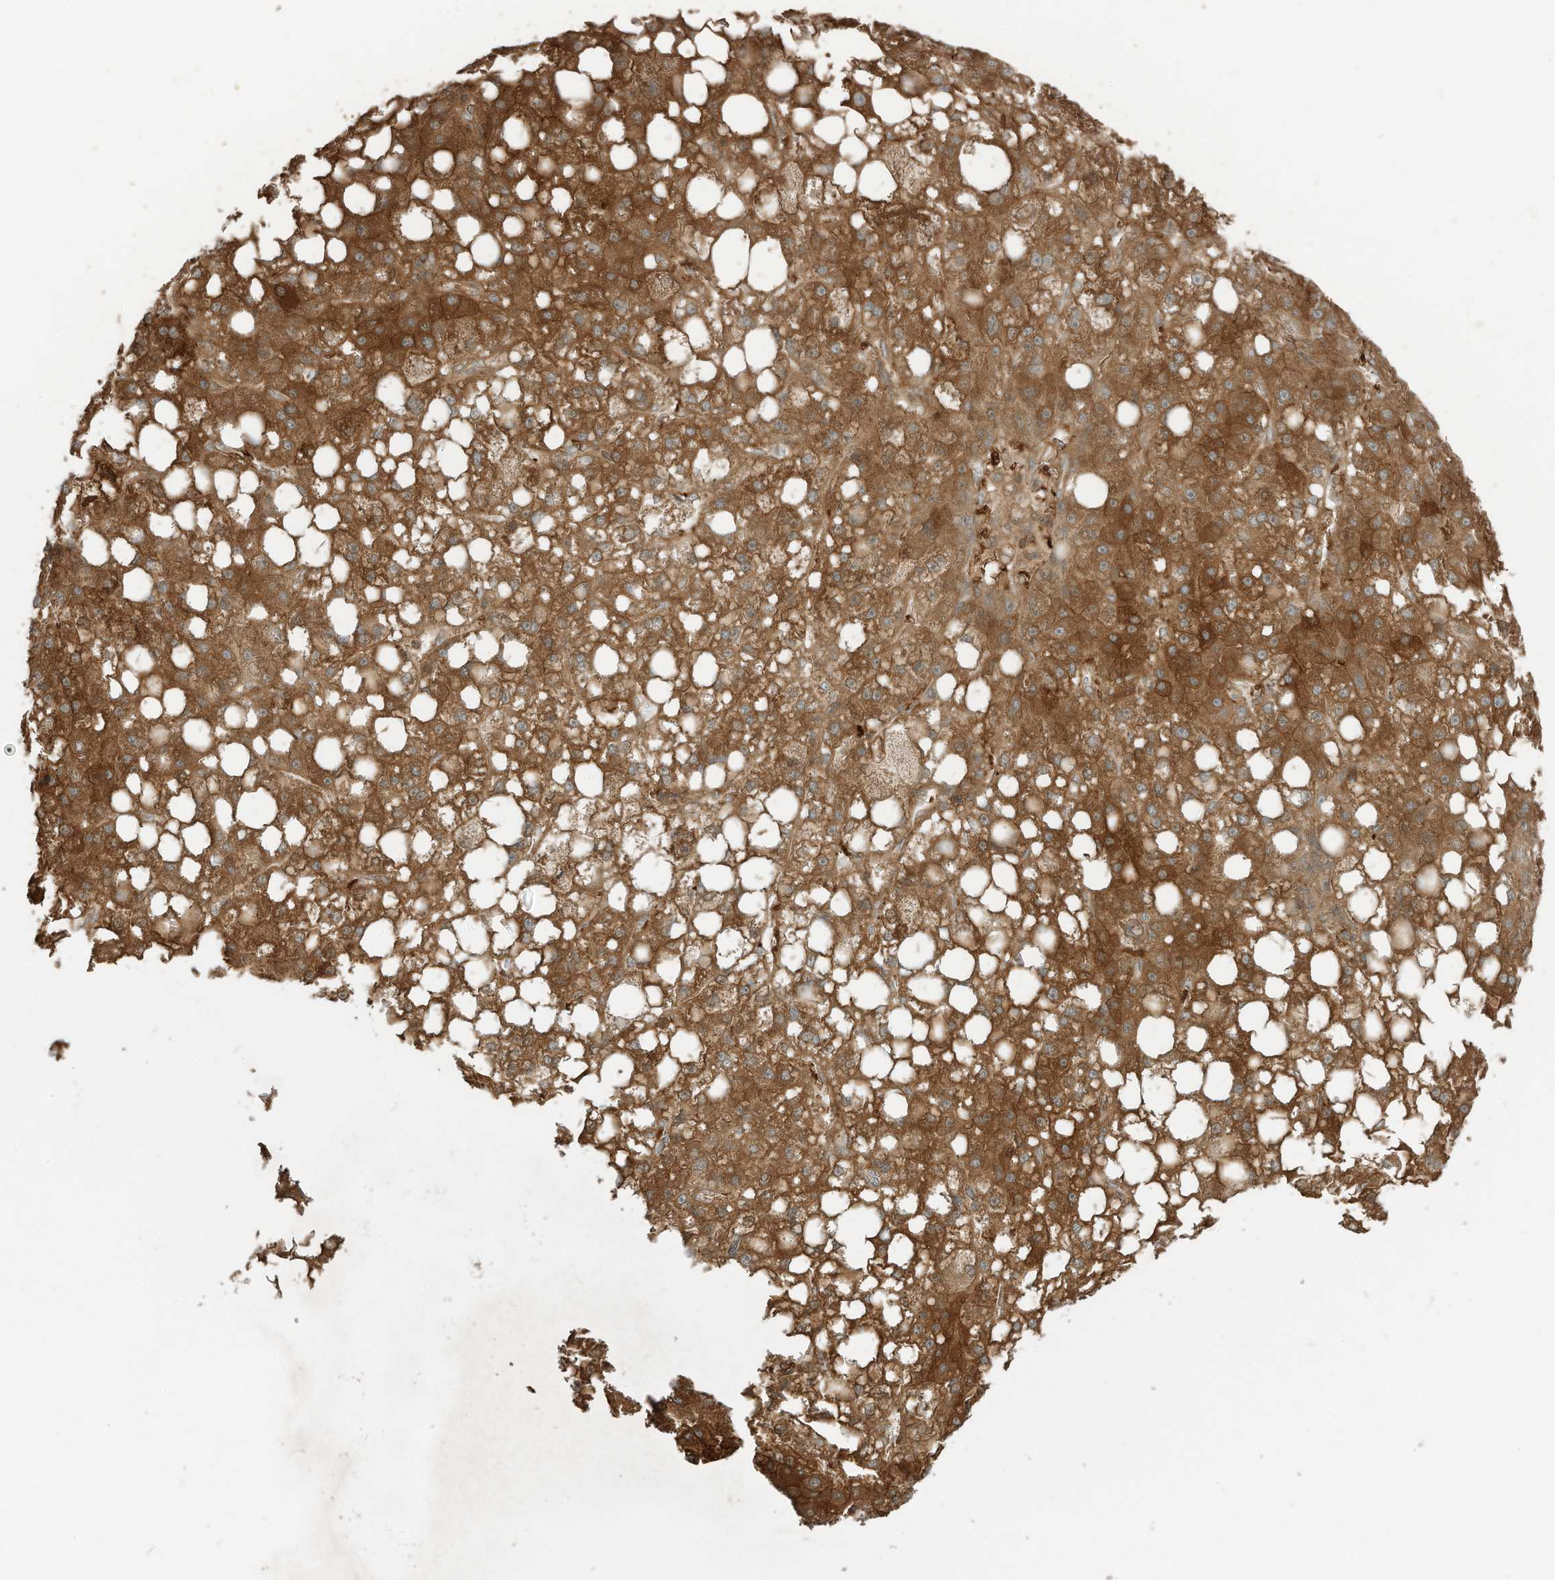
{"staining": {"intensity": "strong", "quantity": ">75%", "location": "cytoplasmic/membranous"}, "tissue": "liver cancer", "cell_type": "Tumor cells", "image_type": "cancer", "snomed": [{"axis": "morphology", "description": "Carcinoma, Hepatocellular, NOS"}, {"axis": "topography", "description": "Liver"}], "caption": "This is a micrograph of immunohistochemistry (IHC) staining of hepatocellular carcinoma (liver), which shows strong expression in the cytoplasmic/membranous of tumor cells.", "gene": "SLC25A12", "patient": {"sex": "male", "age": 67}}